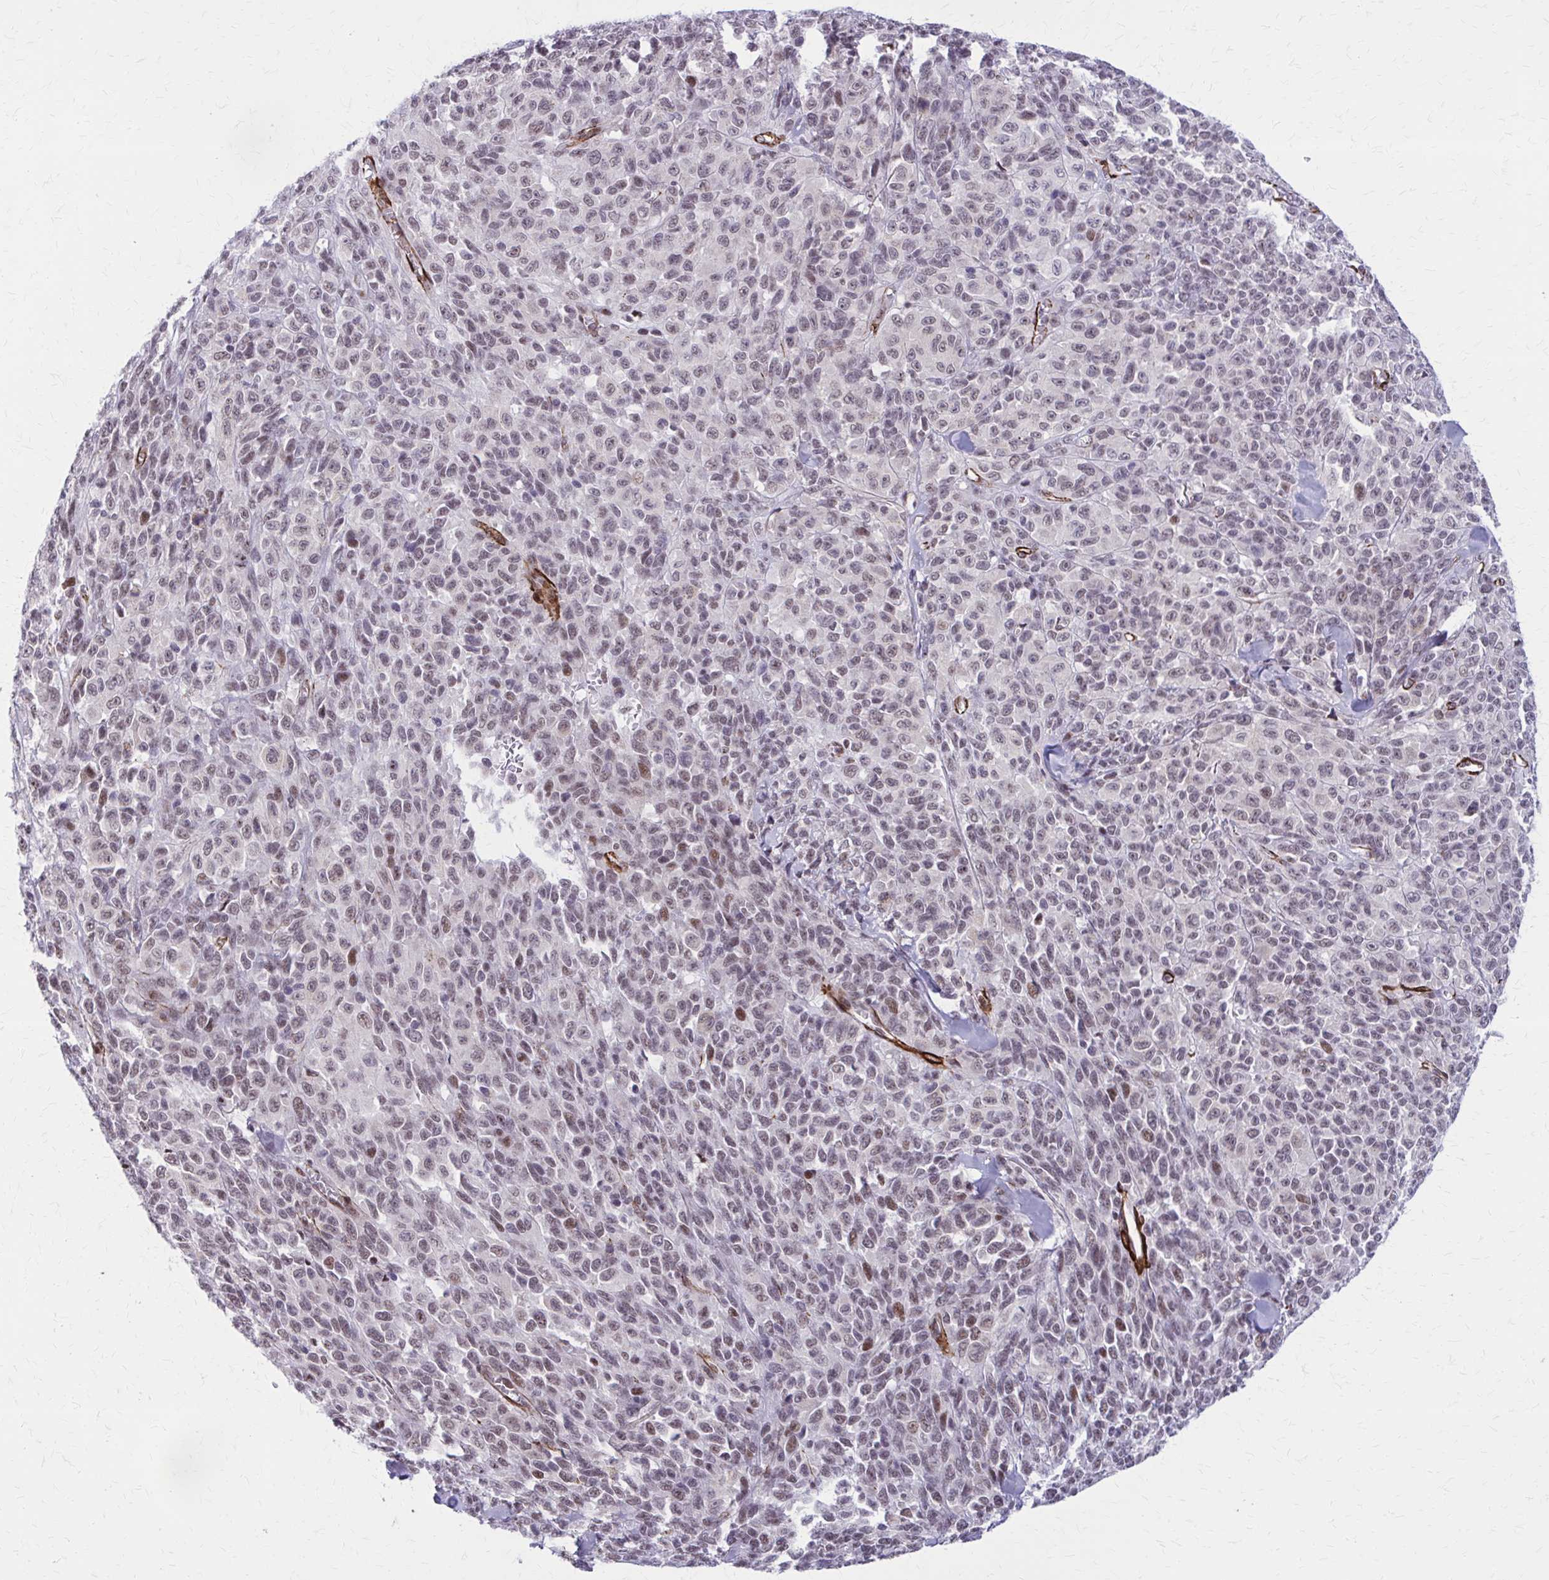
{"staining": {"intensity": "weak", "quantity": "25%-75%", "location": "nuclear"}, "tissue": "melanoma", "cell_type": "Tumor cells", "image_type": "cancer", "snomed": [{"axis": "morphology", "description": "Malignant melanoma, NOS"}, {"axis": "topography", "description": "Skin"}], "caption": "Melanoma tissue exhibits weak nuclear staining in approximately 25%-75% of tumor cells, visualized by immunohistochemistry. (brown staining indicates protein expression, while blue staining denotes nuclei).", "gene": "NRBF2", "patient": {"sex": "female", "age": 66}}